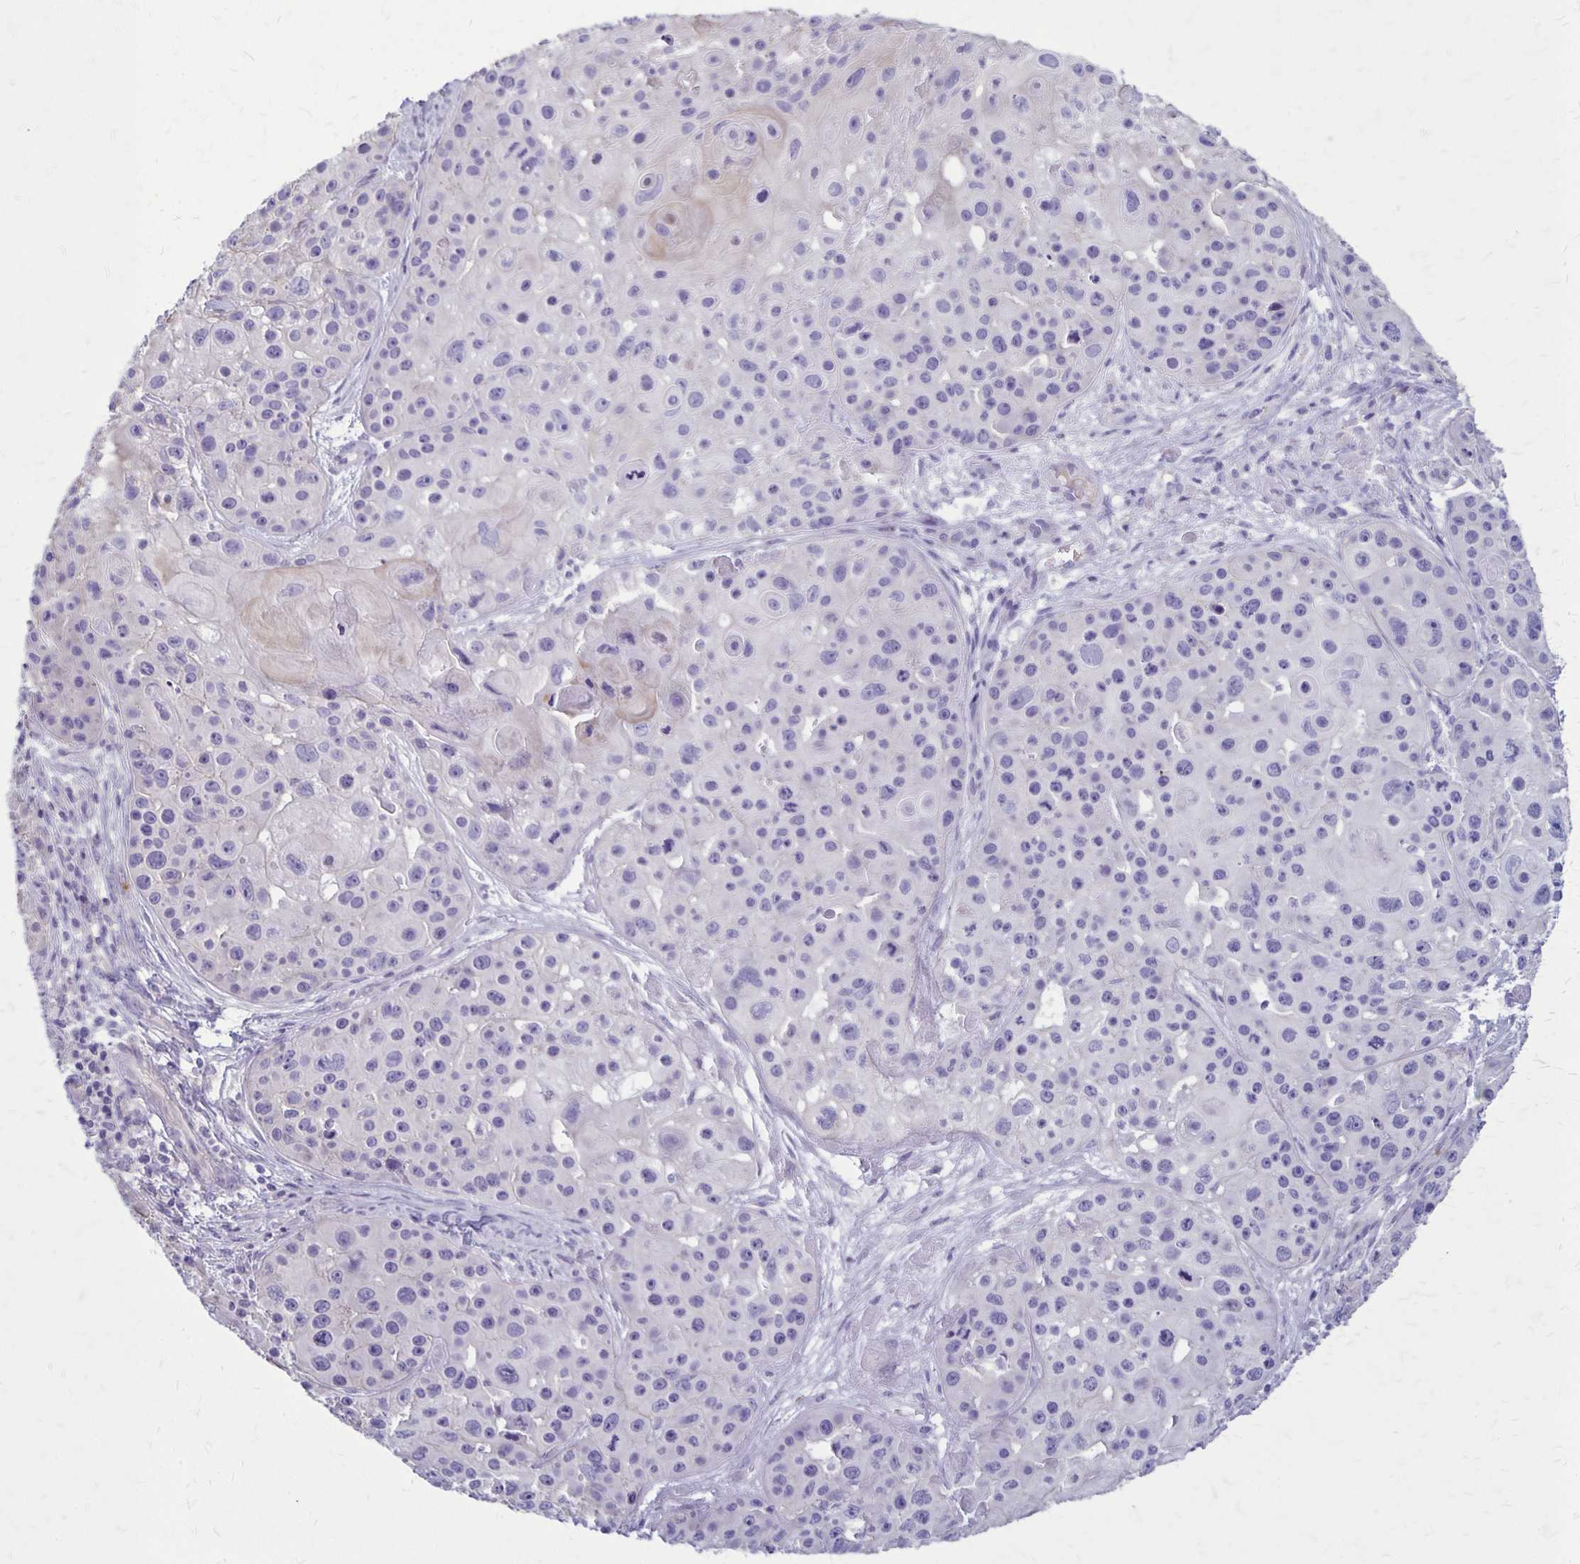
{"staining": {"intensity": "negative", "quantity": "none", "location": "none"}, "tissue": "skin cancer", "cell_type": "Tumor cells", "image_type": "cancer", "snomed": [{"axis": "morphology", "description": "Squamous cell carcinoma, NOS"}, {"axis": "topography", "description": "Skin"}], "caption": "Tumor cells show no significant positivity in skin cancer (squamous cell carcinoma).", "gene": "GP9", "patient": {"sex": "male", "age": 92}}